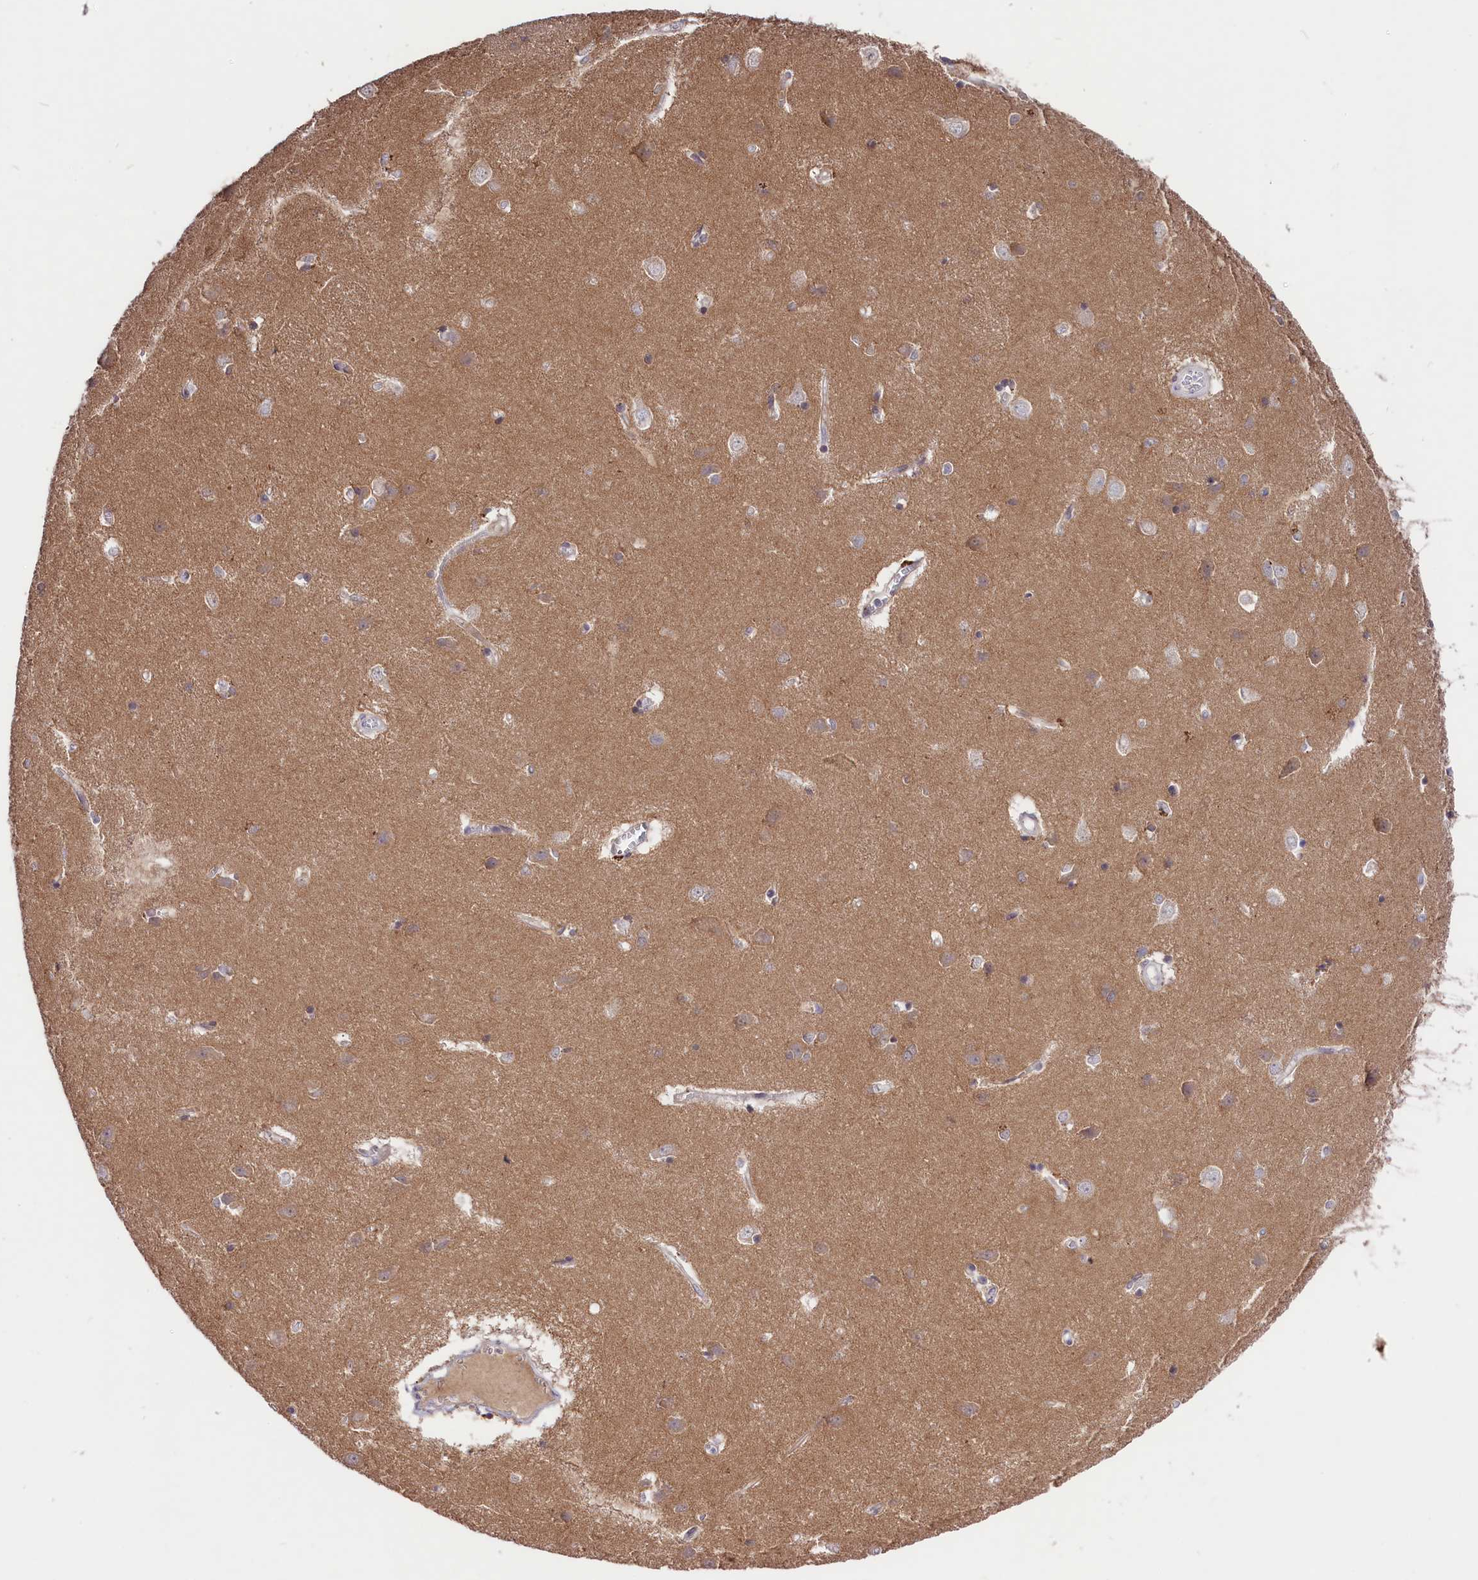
{"staining": {"intensity": "weak", "quantity": "<25%", "location": "cytoplasmic/membranous"}, "tissue": "caudate", "cell_type": "Glial cells", "image_type": "normal", "snomed": [{"axis": "morphology", "description": "Normal tissue, NOS"}, {"axis": "topography", "description": "Lateral ventricle wall"}], "caption": "This is an immunohistochemistry (IHC) micrograph of unremarkable human caudate. There is no positivity in glial cells.", "gene": "CD99L2", "patient": {"sex": "male", "age": 37}}